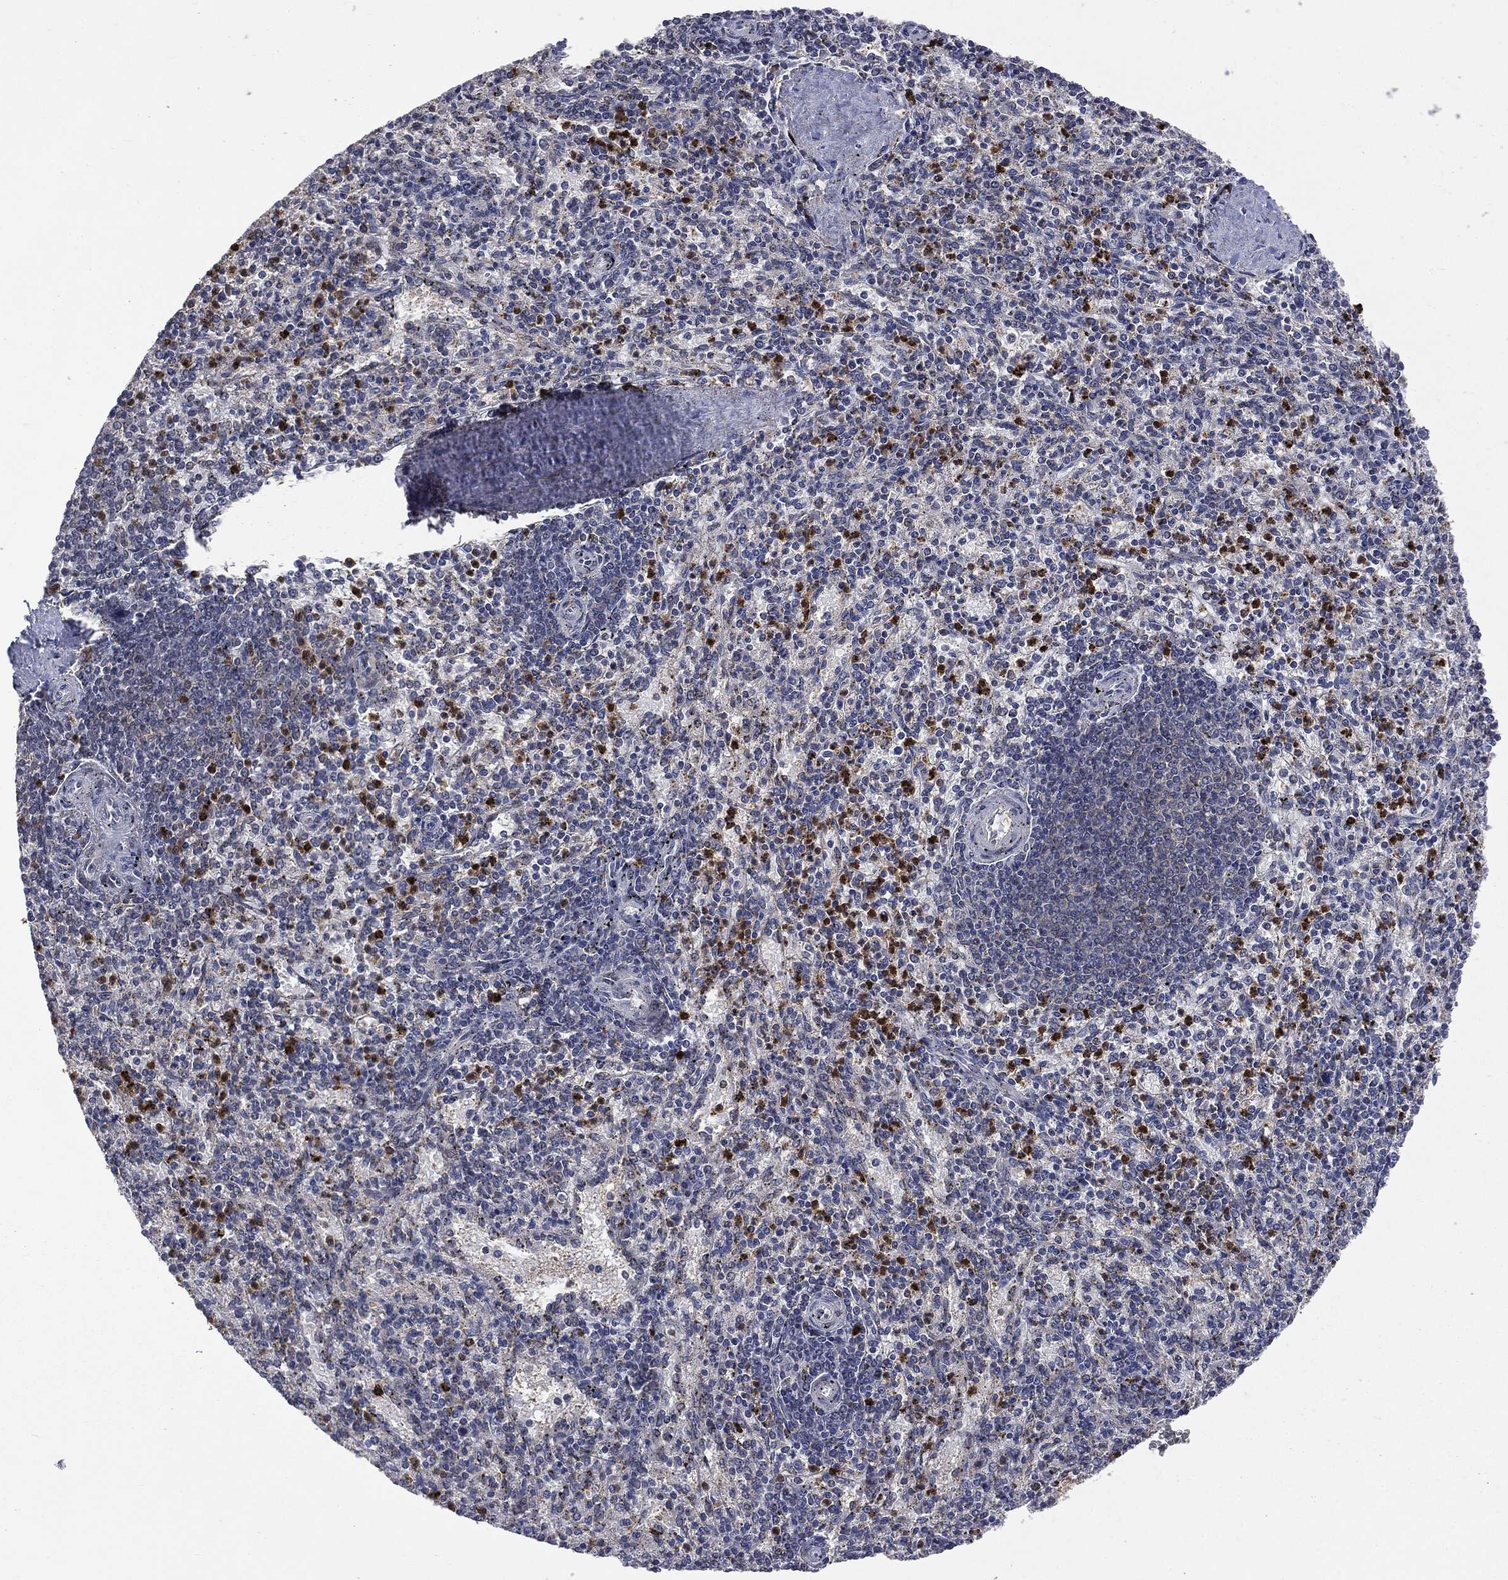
{"staining": {"intensity": "strong", "quantity": "<25%", "location": "cytoplasmic/membranous,nuclear"}, "tissue": "spleen", "cell_type": "Cells in red pulp", "image_type": "normal", "snomed": [{"axis": "morphology", "description": "Normal tissue, NOS"}, {"axis": "topography", "description": "Spleen"}], "caption": "Protein staining of normal spleen reveals strong cytoplasmic/membranous,nuclear staining in approximately <25% of cells in red pulp. (Brightfield microscopy of DAB IHC at high magnification).", "gene": "GPI", "patient": {"sex": "female", "age": 37}}